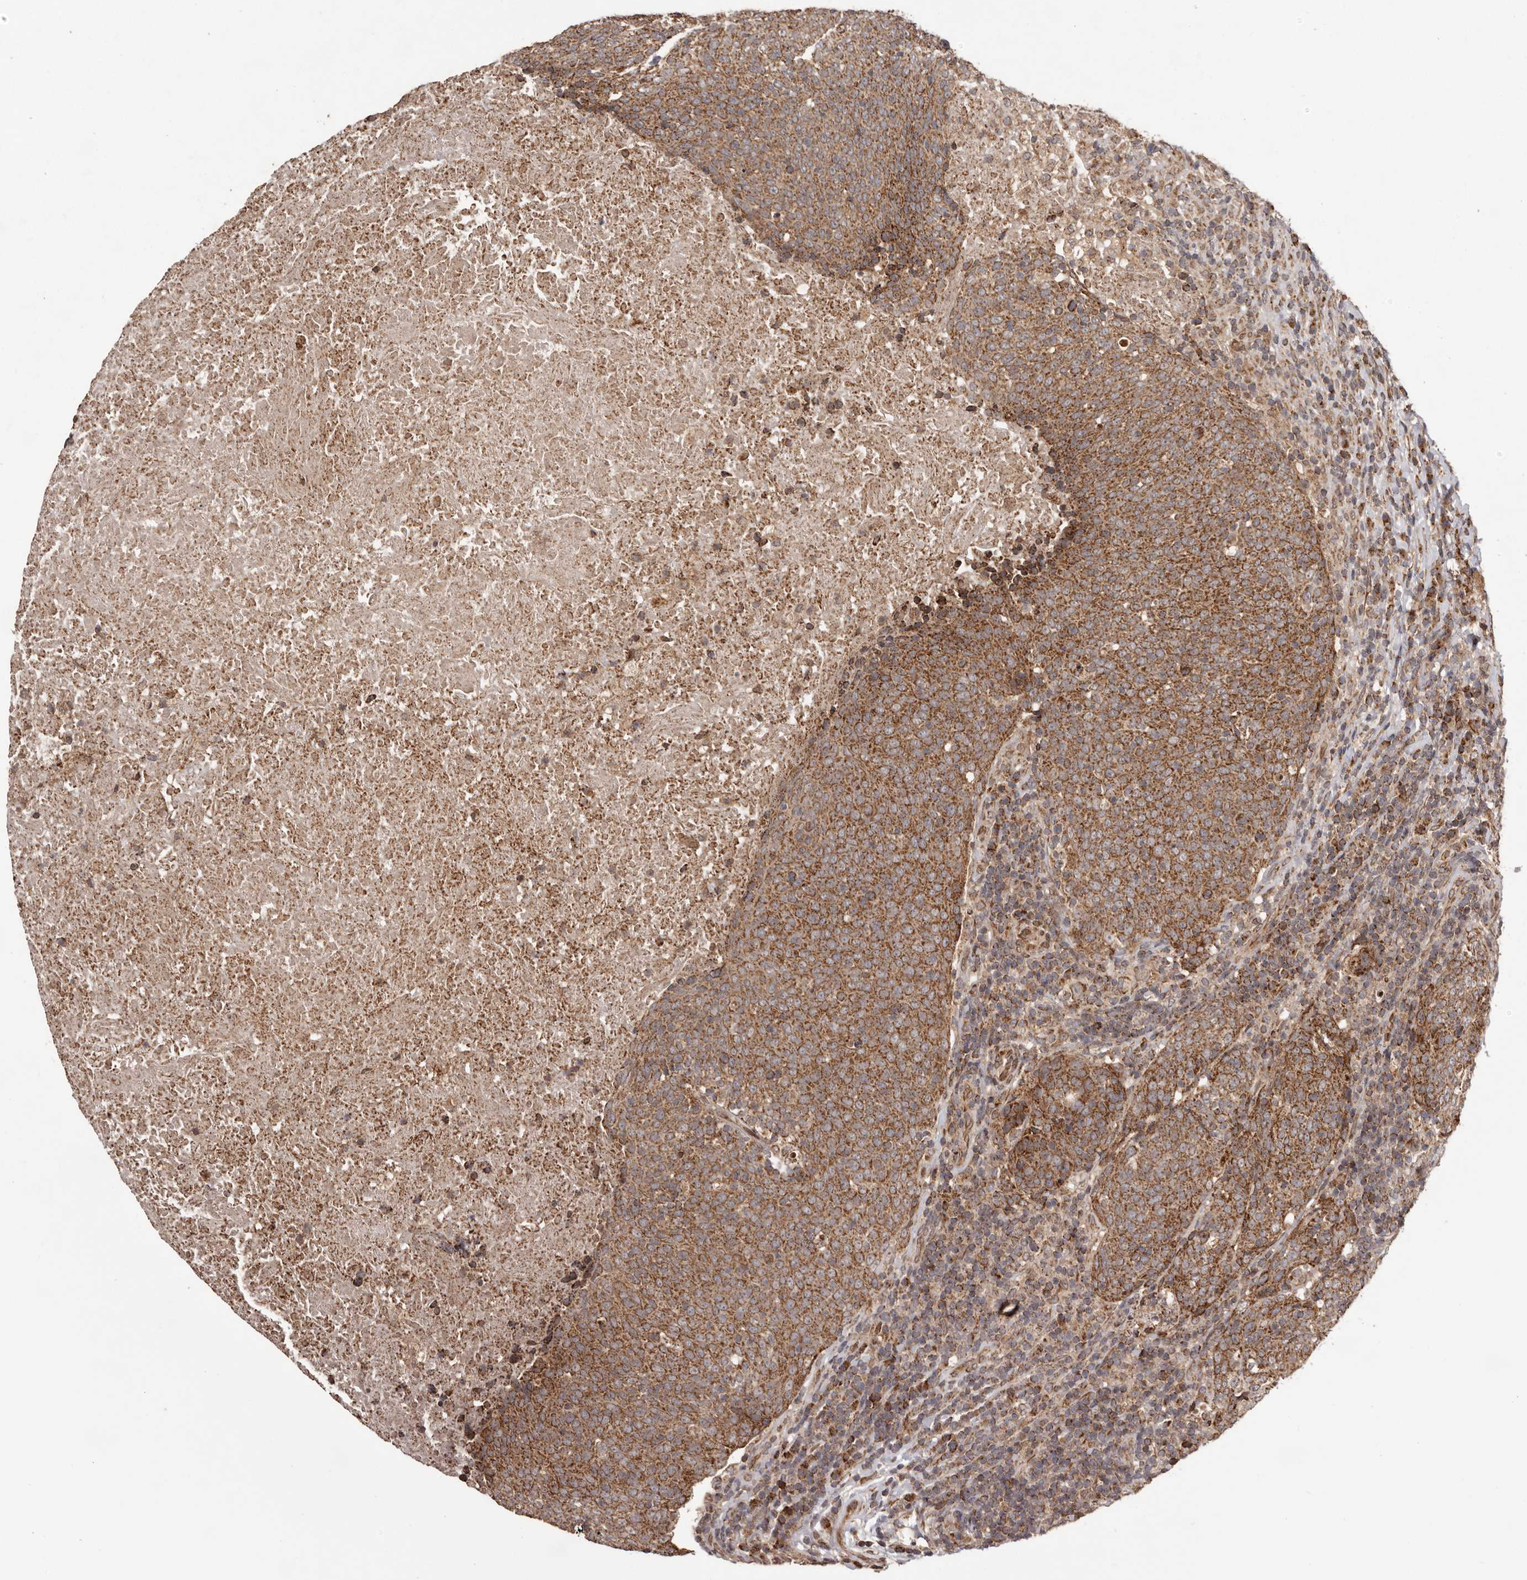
{"staining": {"intensity": "strong", "quantity": ">75%", "location": "cytoplasmic/membranous"}, "tissue": "head and neck cancer", "cell_type": "Tumor cells", "image_type": "cancer", "snomed": [{"axis": "morphology", "description": "Squamous cell carcinoma, NOS"}, {"axis": "morphology", "description": "Squamous cell carcinoma, metastatic, NOS"}, {"axis": "topography", "description": "Lymph node"}, {"axis": "topography", "description": "Head-Neck"}], "caption": "IHC micrograph of neoplastic tissue: human head and neck cancer stained using IHC reveals high levels of strong protein expression localized specifically in the cytoplasmic/membranous of tumor cells, appearing as a cytoplasmic/membranous brown color.", "gene": "CHRM2", "patient": {"sex": "male", "age": 62}}